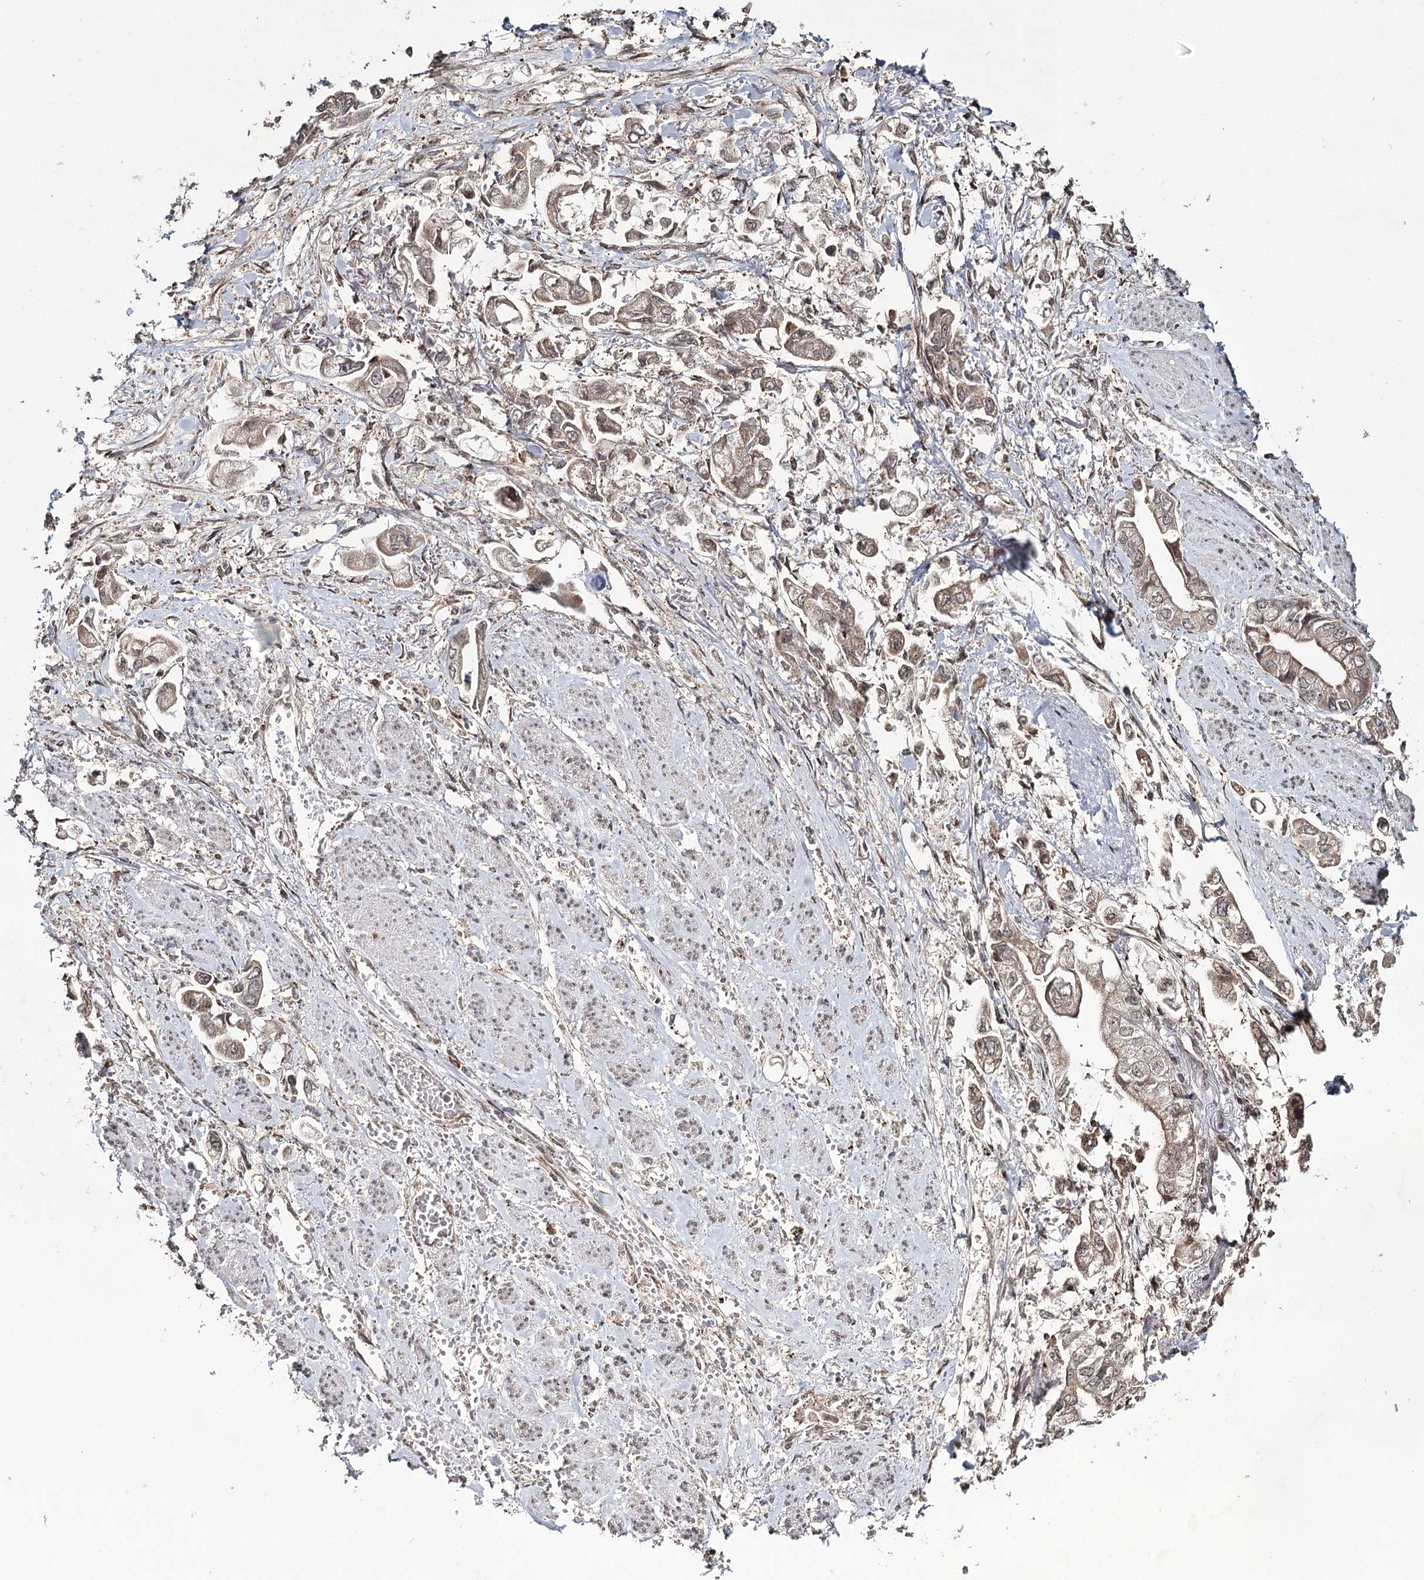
{"staining": {"intensity": "weak", "quantity": ">75%", "location": "cytoplasmic/membranous,nuclear"}, "tissue": "stomach cancer", "cell_type": "Tumor cells", "image_type": "cancer", "snomed": [{"axis": "morphology", "description": "Adenocarcinoma, NOS"}, {"axis": "topography", "description": "Stomach"}], "caption": "Human adenocarcinoma (stomach) stained with a brown dye reveals weak cytoplasmic/membranous and nuclear positive staining in approximately >75% of tumor cells.", "gene": "TRNT1", "patient": {"sex": "male", "age": 62}}